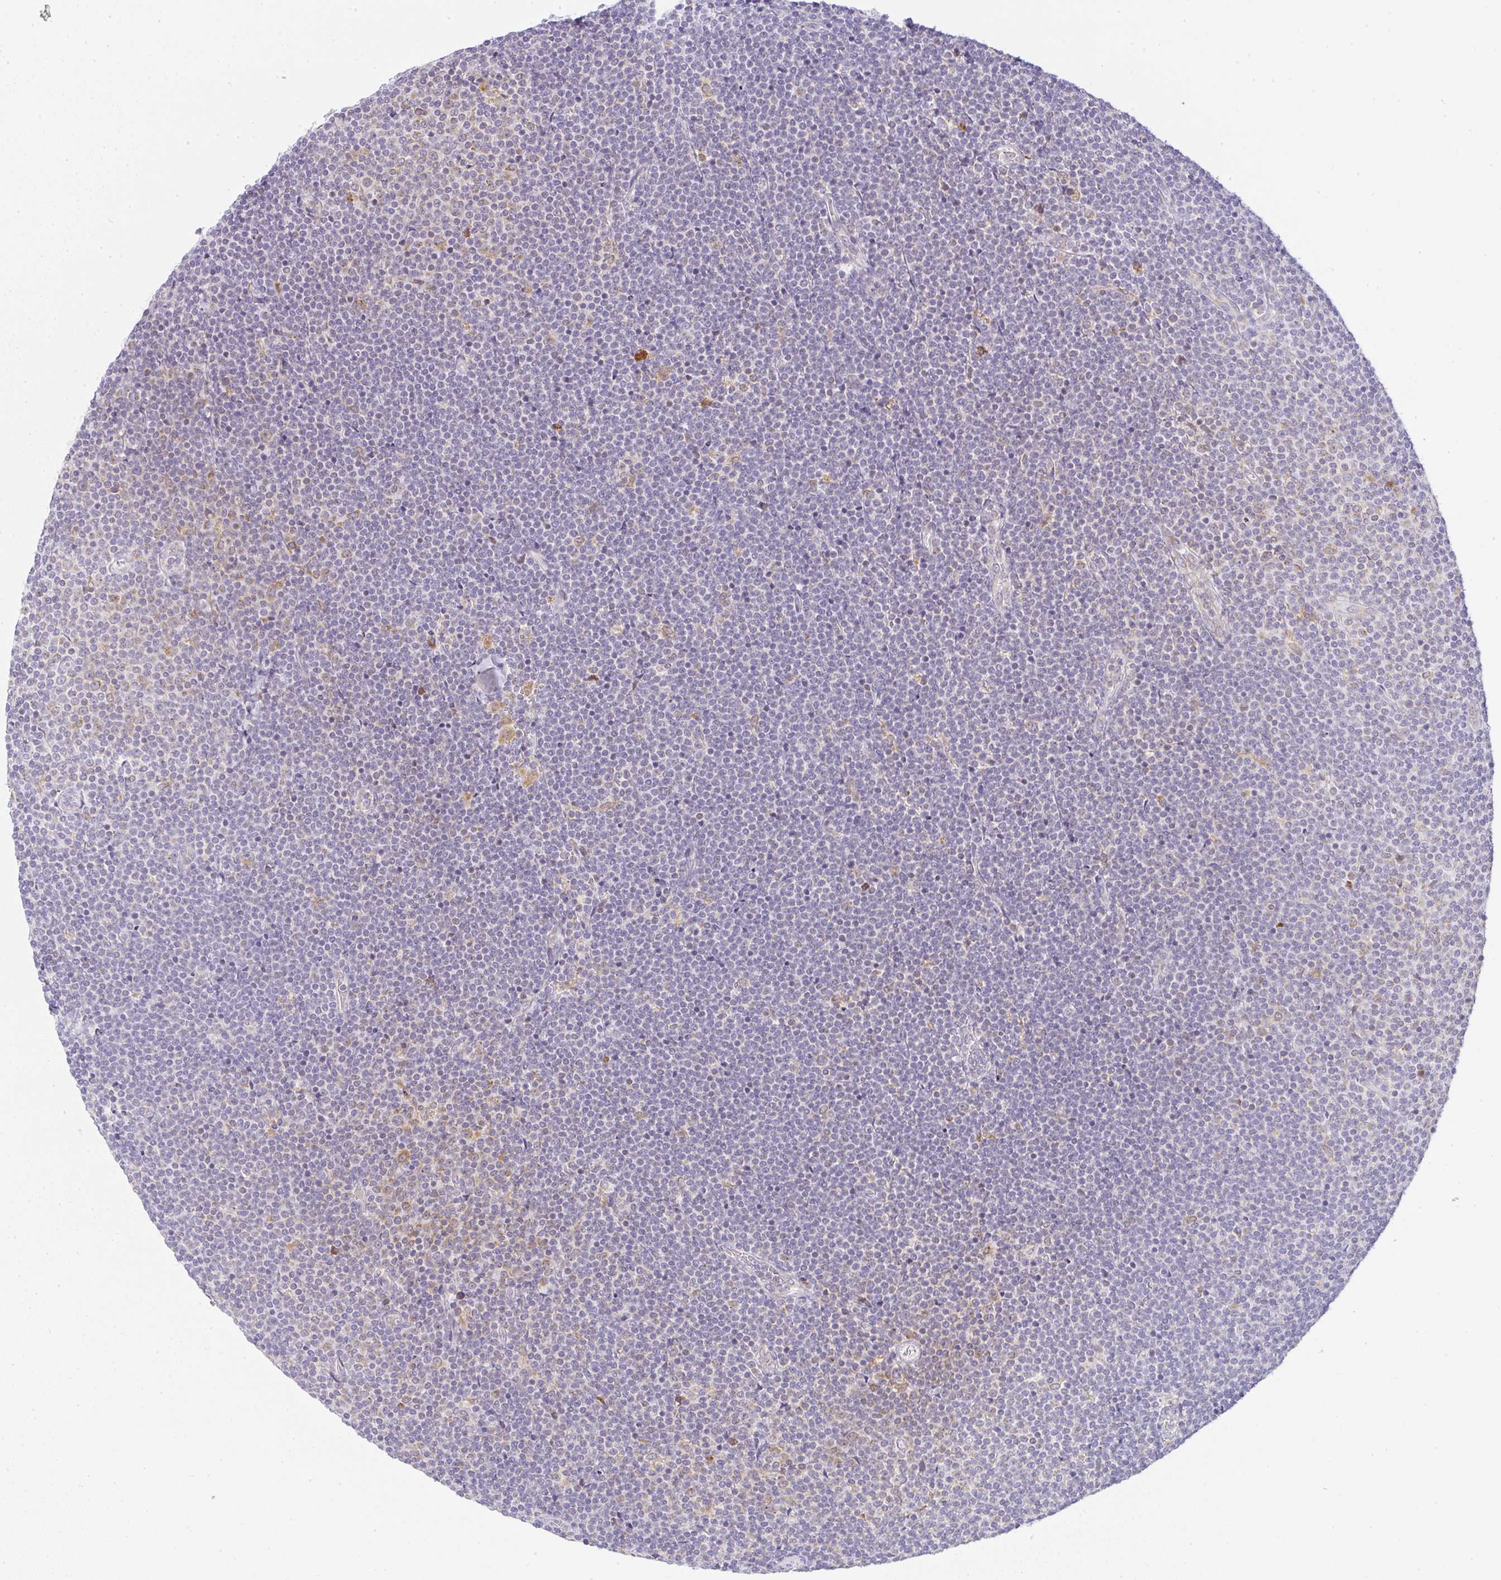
{"staining": {"intensity": "negative", "quantity": "none", "location": "none"}, "tissue": "lymphoma", "cell_type": "Tumor cells", "image_type": "cancer", "snomed": [{"axis": "morphology", "description": "Malignant lymphoma, non-Hodgkin's type, Low grade"}, {"axis": "topography", "description": "Lymph node"}], "caption": "Histopathology image shows no protein positivity in tumor cells of low-grade malignant lymphoma, non-Hodgkin's type tissue.", "gene": "DERL2", "patient": {"sex": "male", "age": 48}}